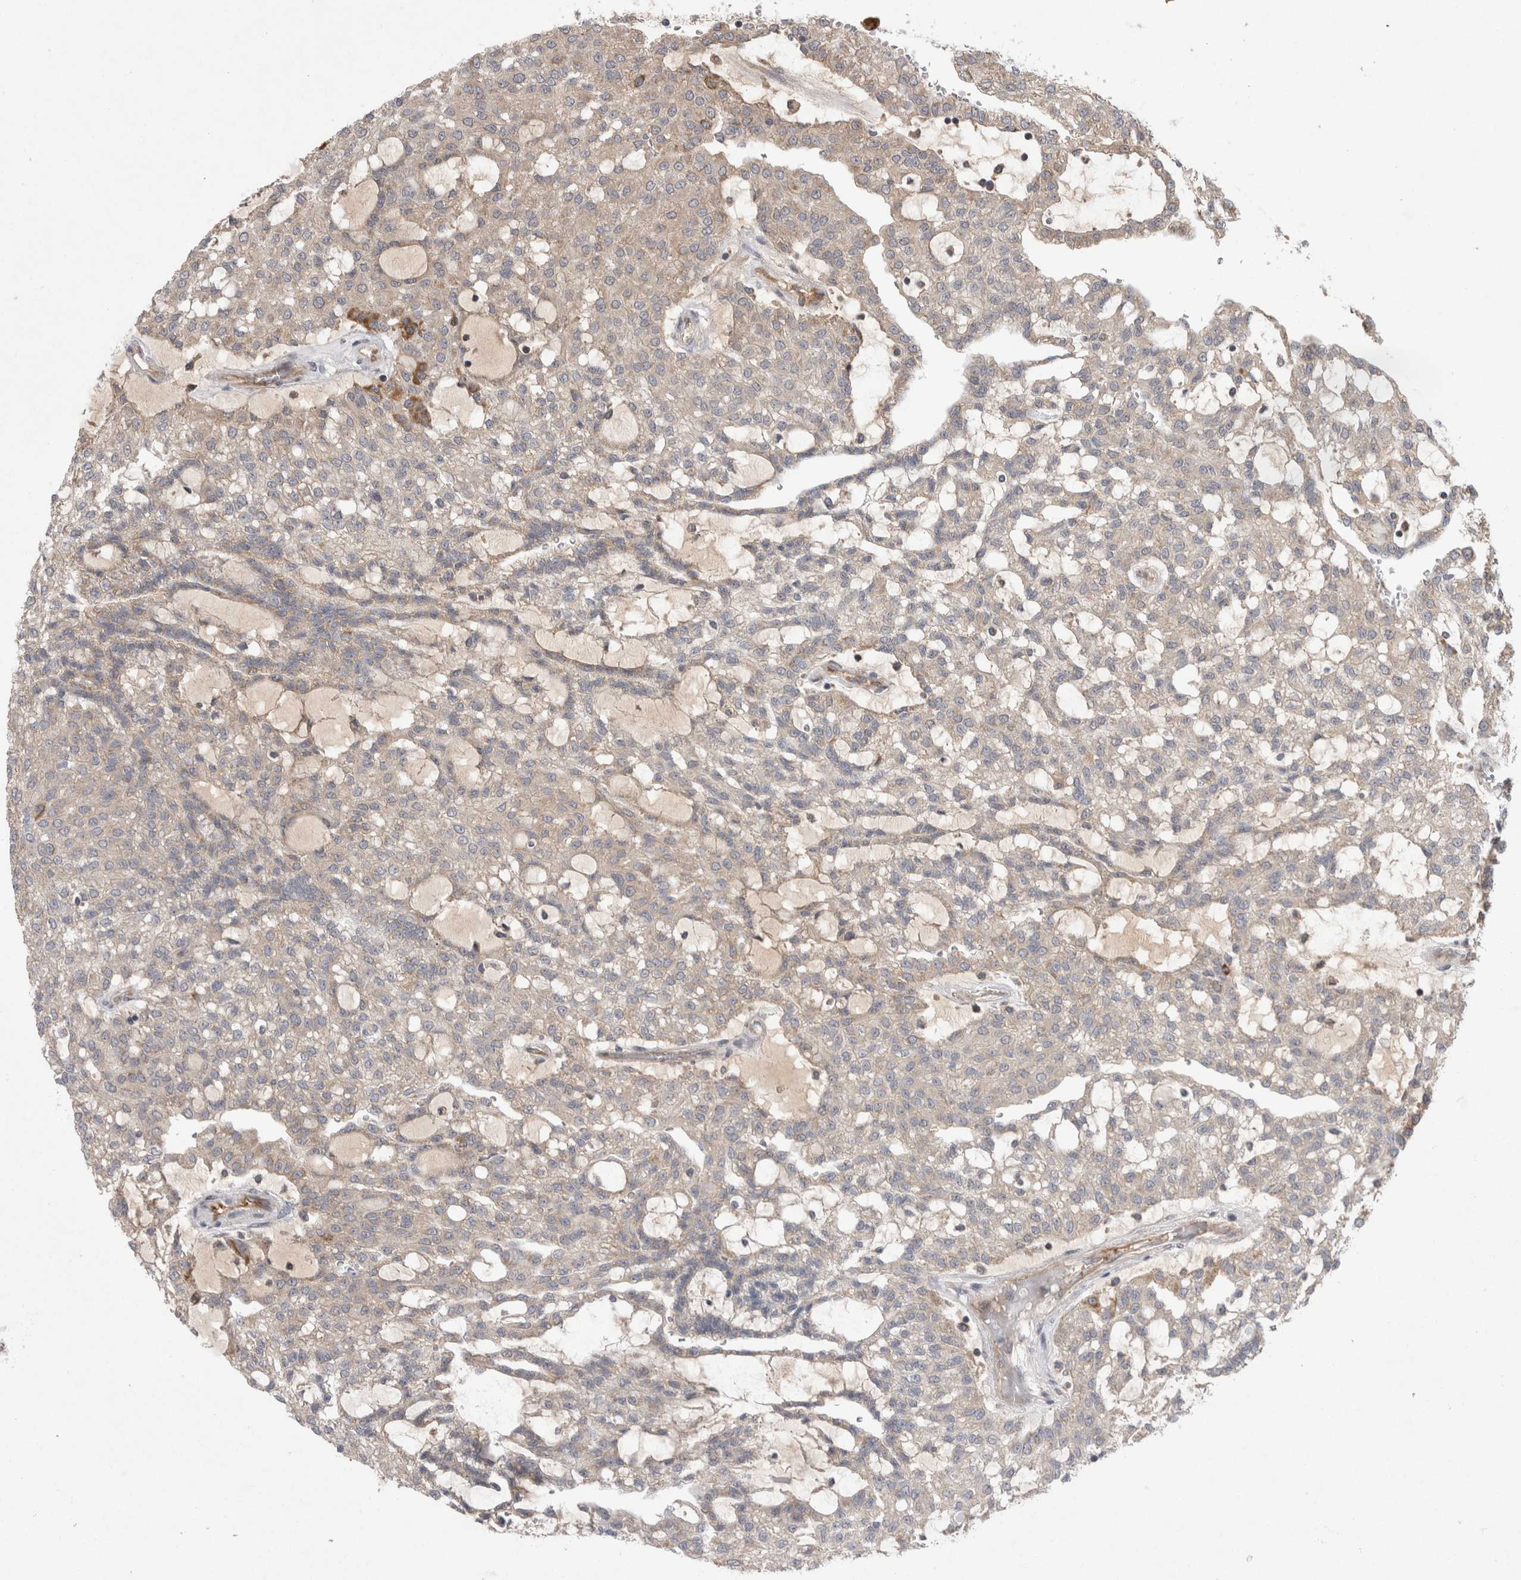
{"staining": {"intensity": "weak", "quantity": "<25%", "location": "cytoplasmic/membranous"}, "tissue": "renal cancer", "cell_type": "Tumor cells", "image_type": "cancer", "snomed": [{"axis": "morphology", "description": "Adenocarcinoma, NOS"}, {"axis": "topography", "description": "Kidney"}], "caption": "DAB (3,3'-diaminobenzidine) immunohistochemical staining of renal adenocarcinoma displays no significant expression in tumor cells.", "gene": "DARS2", "patient": {"sex": "male", "age": 63}}